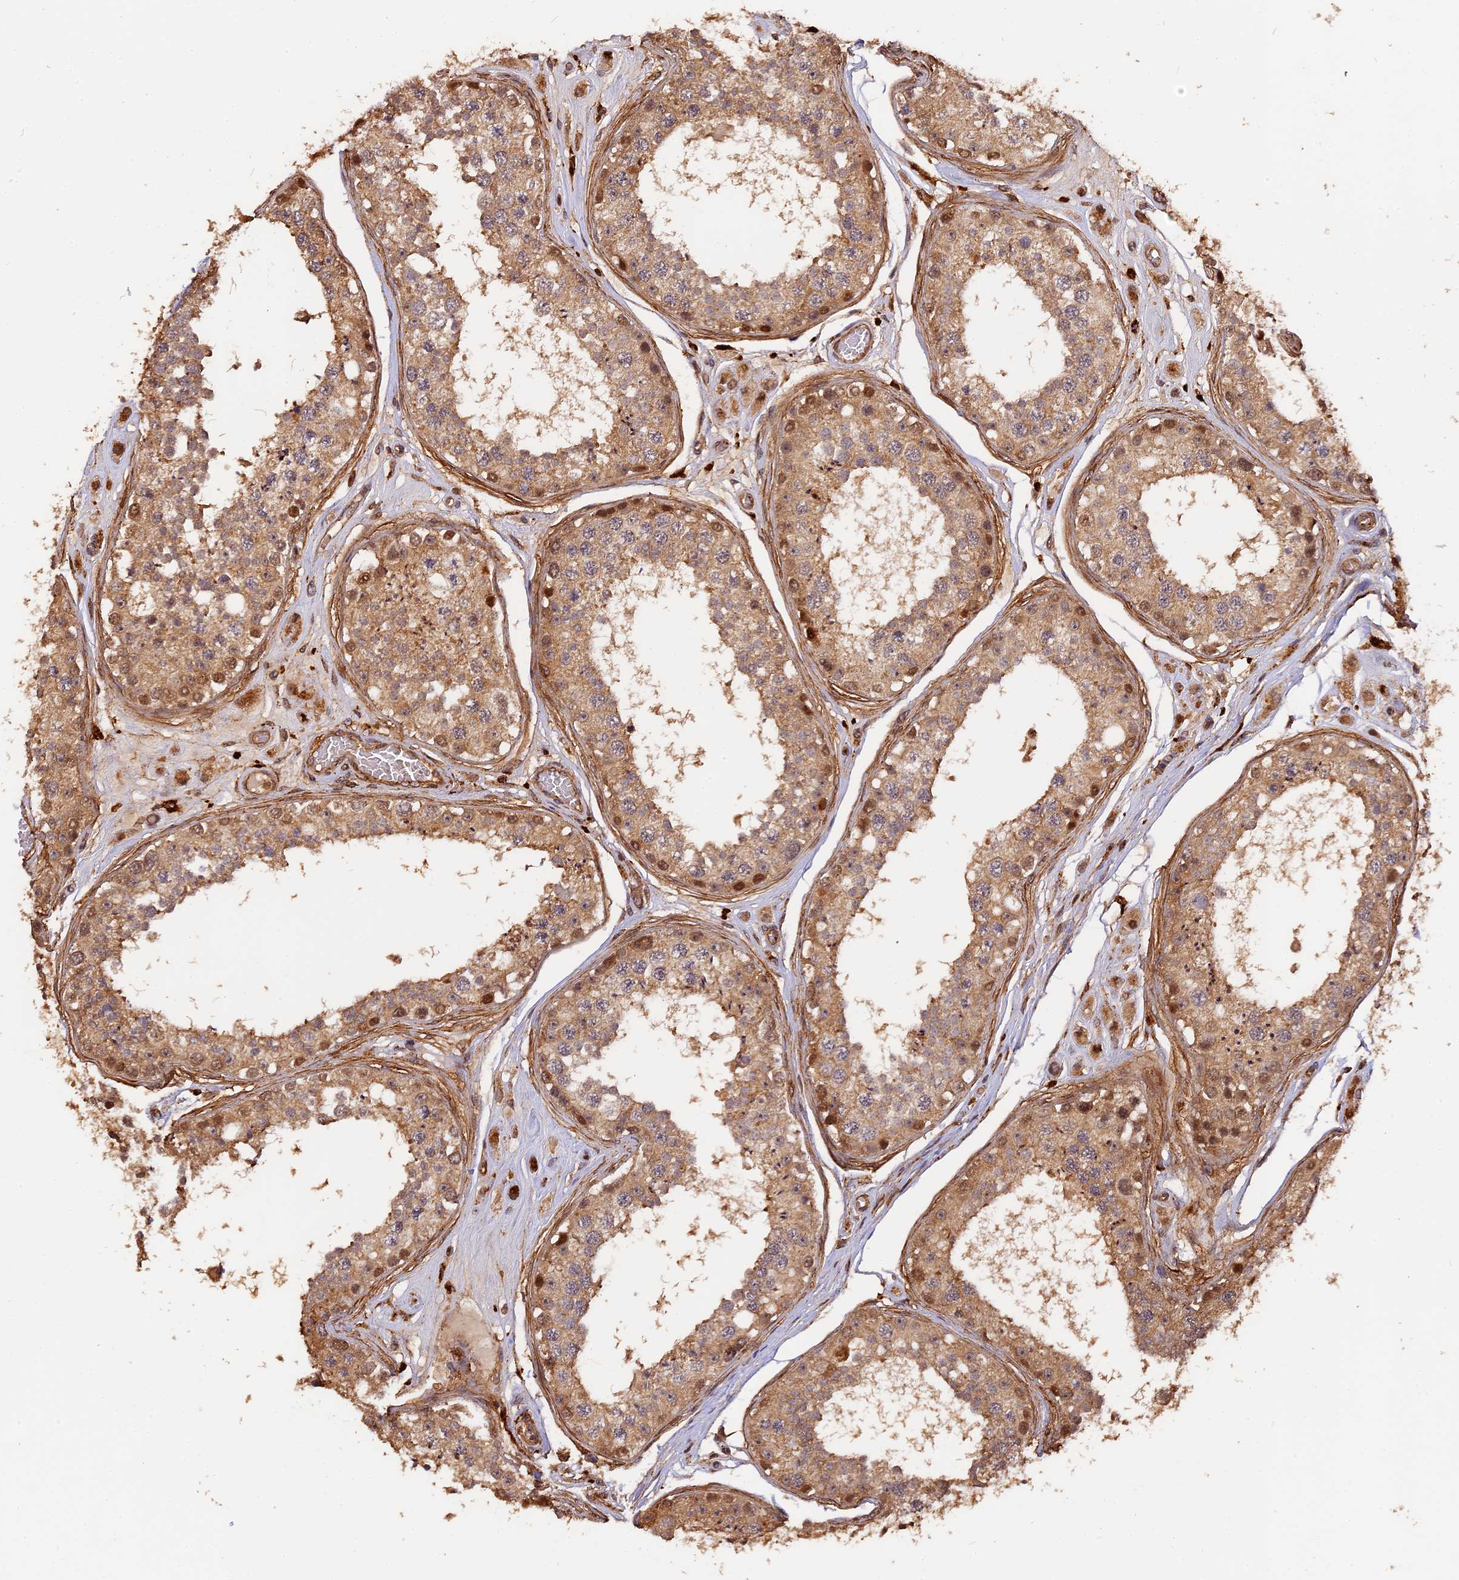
{"staining": {"intensity": "moderate", "quantity": ">75%", "location": "cytoplasmic/membranous,nuclear"}, "tissue": "testis", "cell_type": "Cells in seminiferous ducts", "image_type": "normal", "snomed": [{"axis": "morphology", "description": "Normal tissue, NOS"}, {"axis": "topography", "description": "Testis"}], "caption": "IHC photomicrograph of normal human testis stained for a protein (brown), which shows medium levels of moderate cytoplasmic/membranous,nuclear staining in approximately >75% of cells in seminiferous ducts.", "gene": "MMP15", "patient": {"sex": "male", "age": 25}}